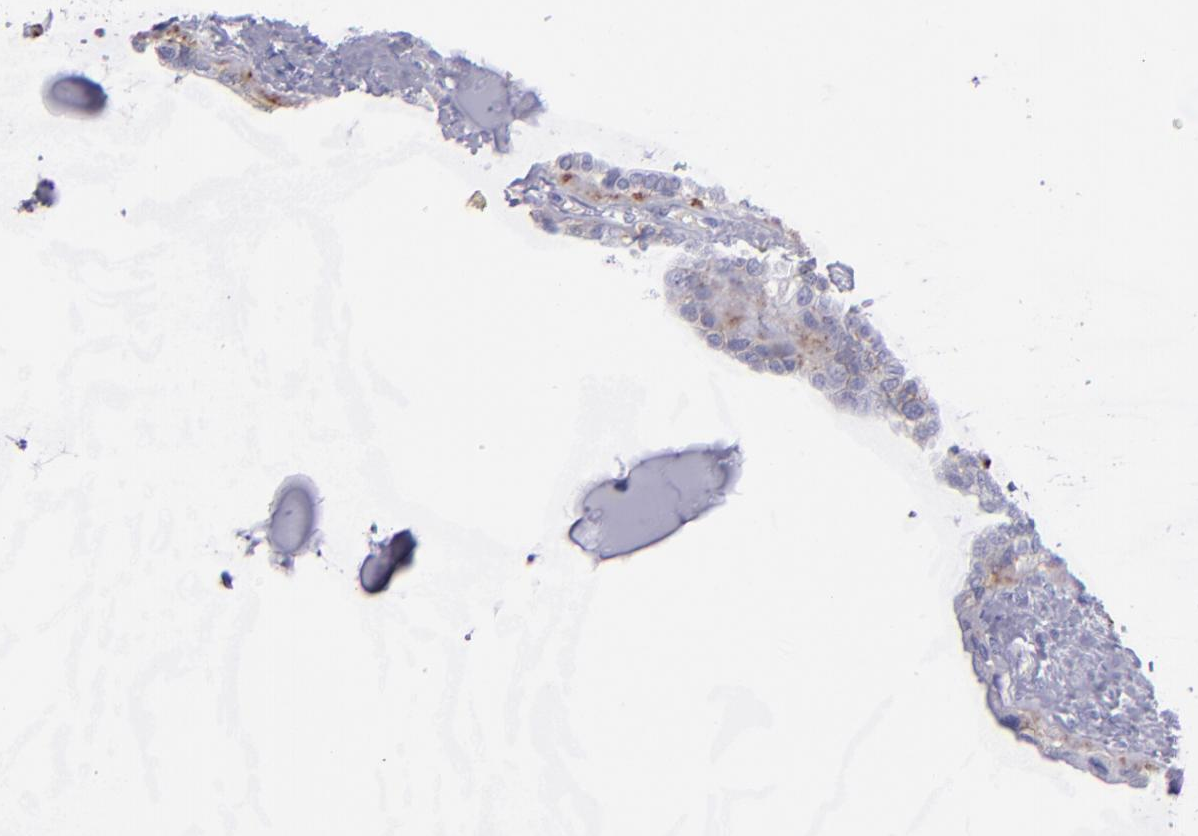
{"staining": {"intensity": "negative", "quantity": "none", "location": "none"}, "tissue": "seminal vesicle", "cell_type": "Glandular cells", "image_type": "normal", "snomed": [{"axis": "morphology", "description": "Normal tissue, NOS"}, {"axis": "morphology", "description": "Inflammation, NOS"}, {"axis": "topography", "description": "Urinary bladder"}, {"axis": "topography", "description": "Prostate"}, {"axis": "topography", "description": "Seminal veicle"}], "caption": "Seminal vesicle was stained to show a protein in brown. There is no significant staining in glandular cells. (Brightfield microscopy of DAB (3,3'-diaminobenzidine) IHC at high magnification).", "gene": "CD82", "patient": {"sex": "male", "age": 82}}